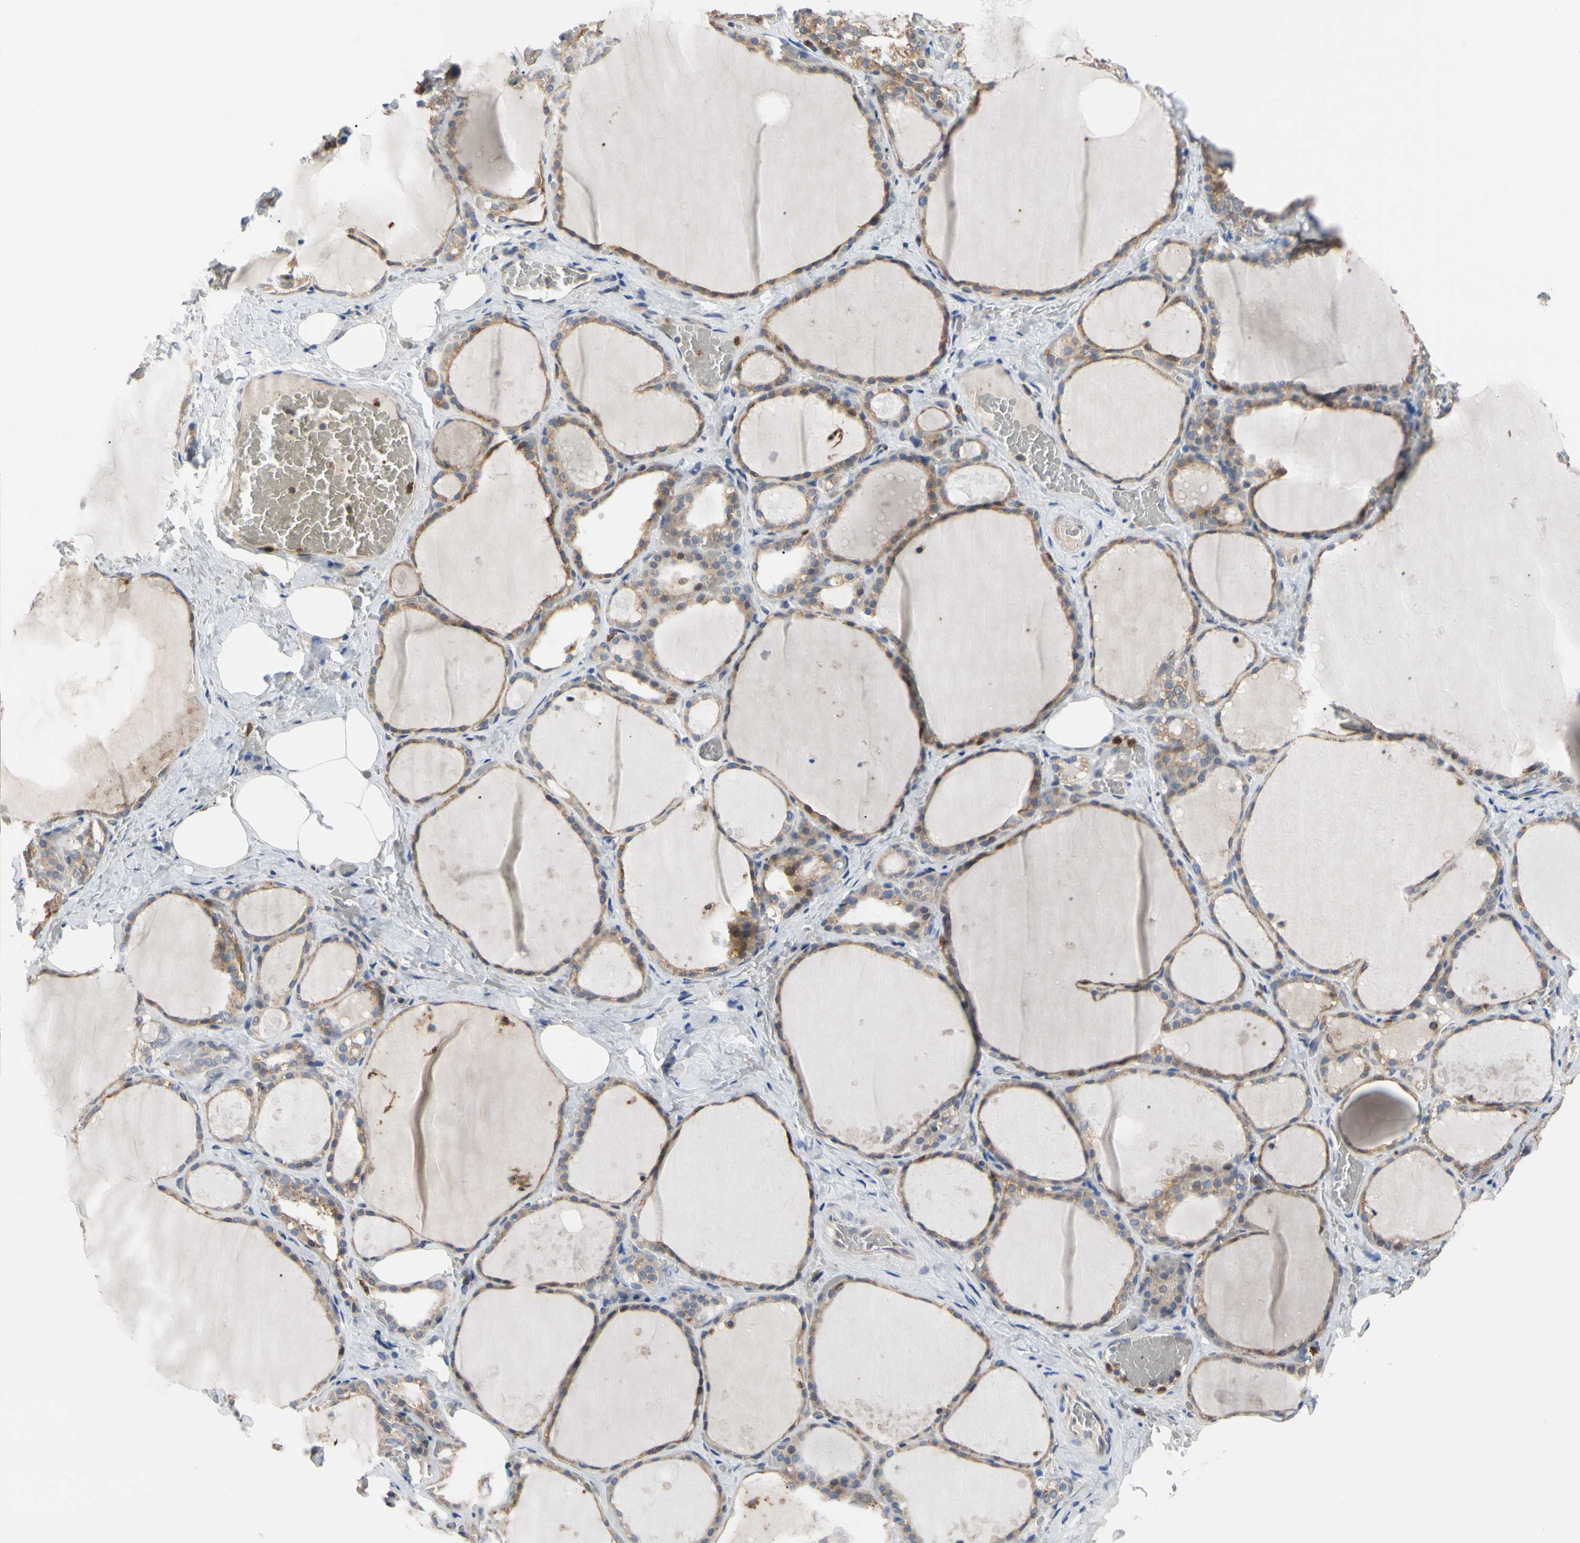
{"staining": {"intensity": "weak", "quantity": ">75%", "location": "cytoplasmic/membranous"}, "tissue": "thyroid gland", "cell_type": "Glandular cells", "image_type": "normal", "snomed": [{"axis": "morphology", "description": "Normal tissue, NOS"}, {"axis": "topography", "description": "Thyroid gland"}], "caption": "Normal thyroid gland was stained to show a protein in brown. There is low levels of weak cytoplasmic/membranous positivity in approximately >75% of glandular cells.", "gene": "MCL1", "patient": {"sex": "male", "age": 61}}